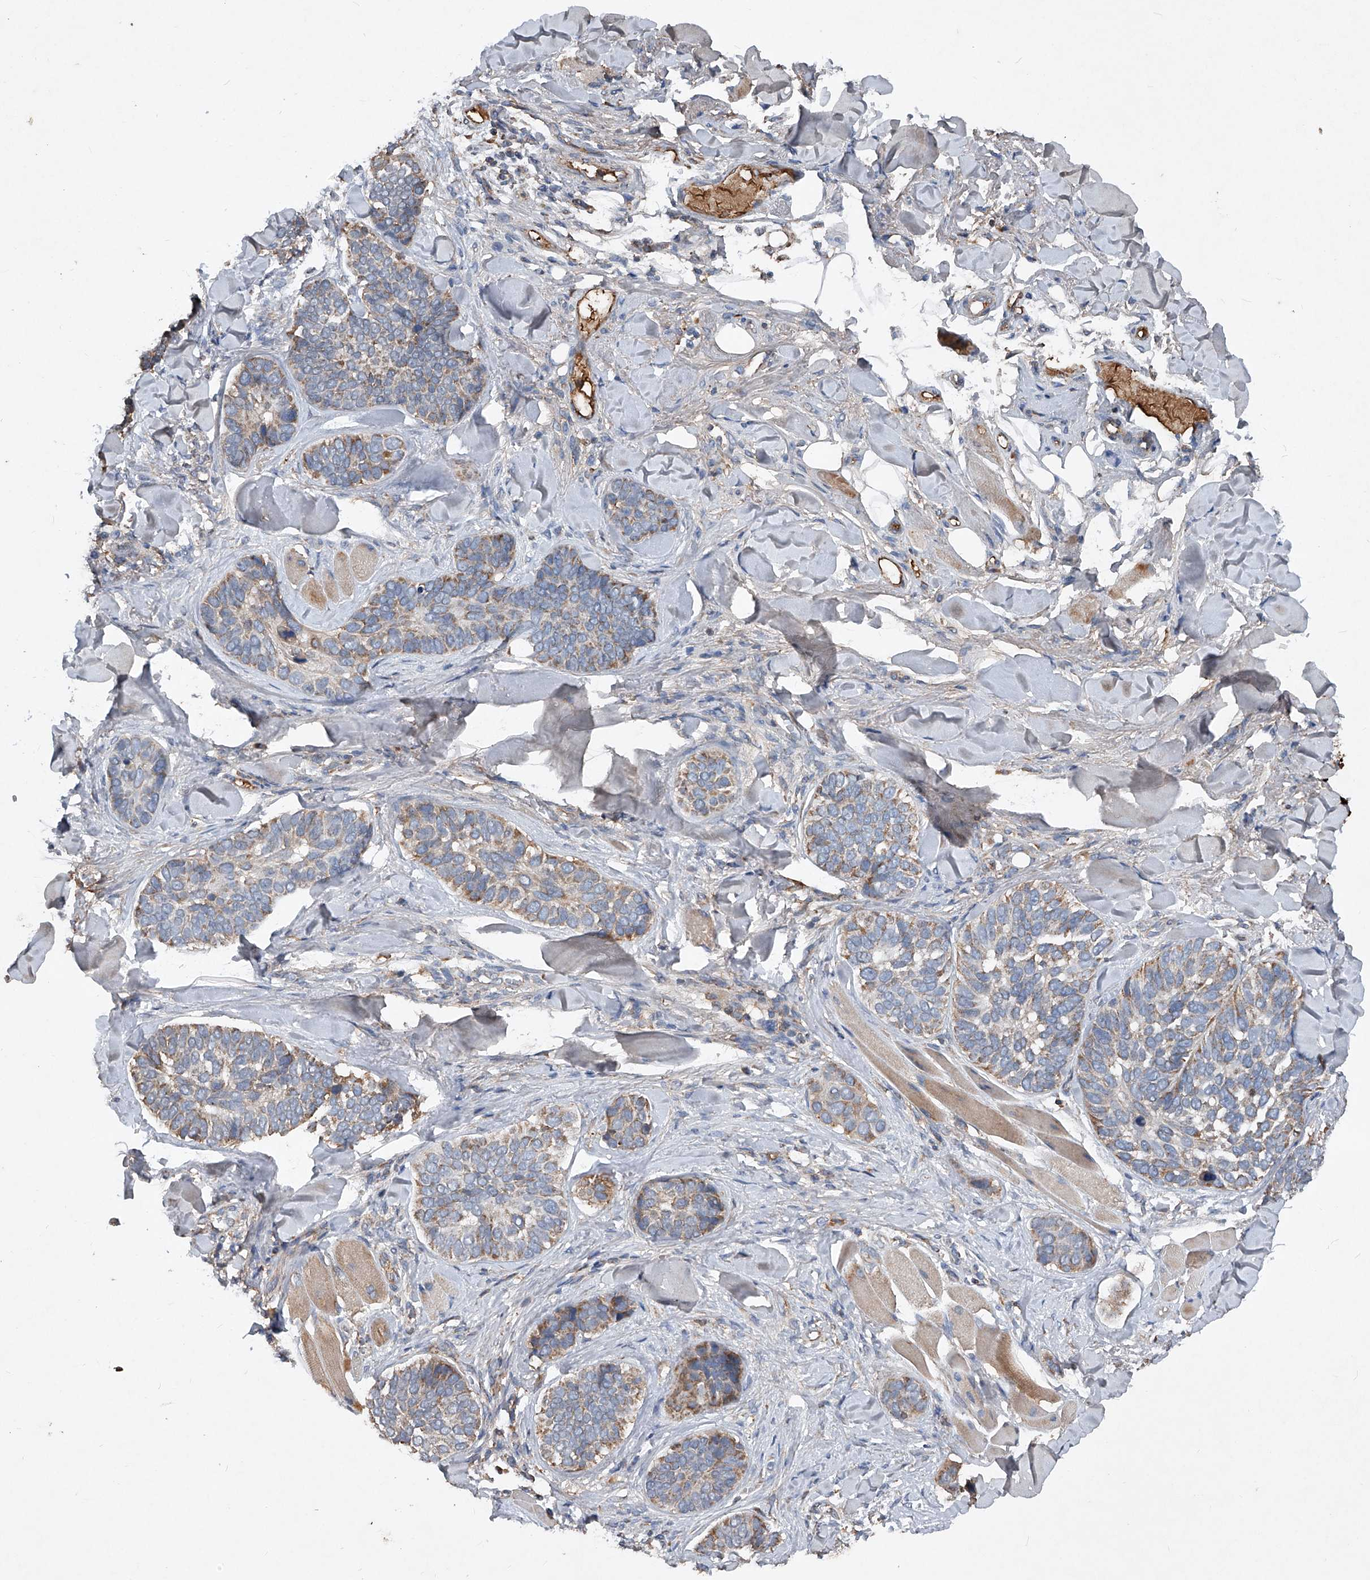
{"staining": {"intensity": "moderate", "quantity": "25%-75%", "location": "cytoplasmic/membranous"}, "tissue": "skin cancer", "cell_type": "Tumor cells", "image_type": "cancer", "snomed": [{"axis": "morphology", "description": "Basal cell carcinoma"}, {"axis": "topography", "description": "Skin"}], "caption": "A histopathology image of human skin cancer (basal cell carcinoma) stained for a protein exhibits moderate cytoplasmic/membranous brown staining in tumor cells.", "gene": "SDHA", "patient": {"sex": "male", "age": 62}}